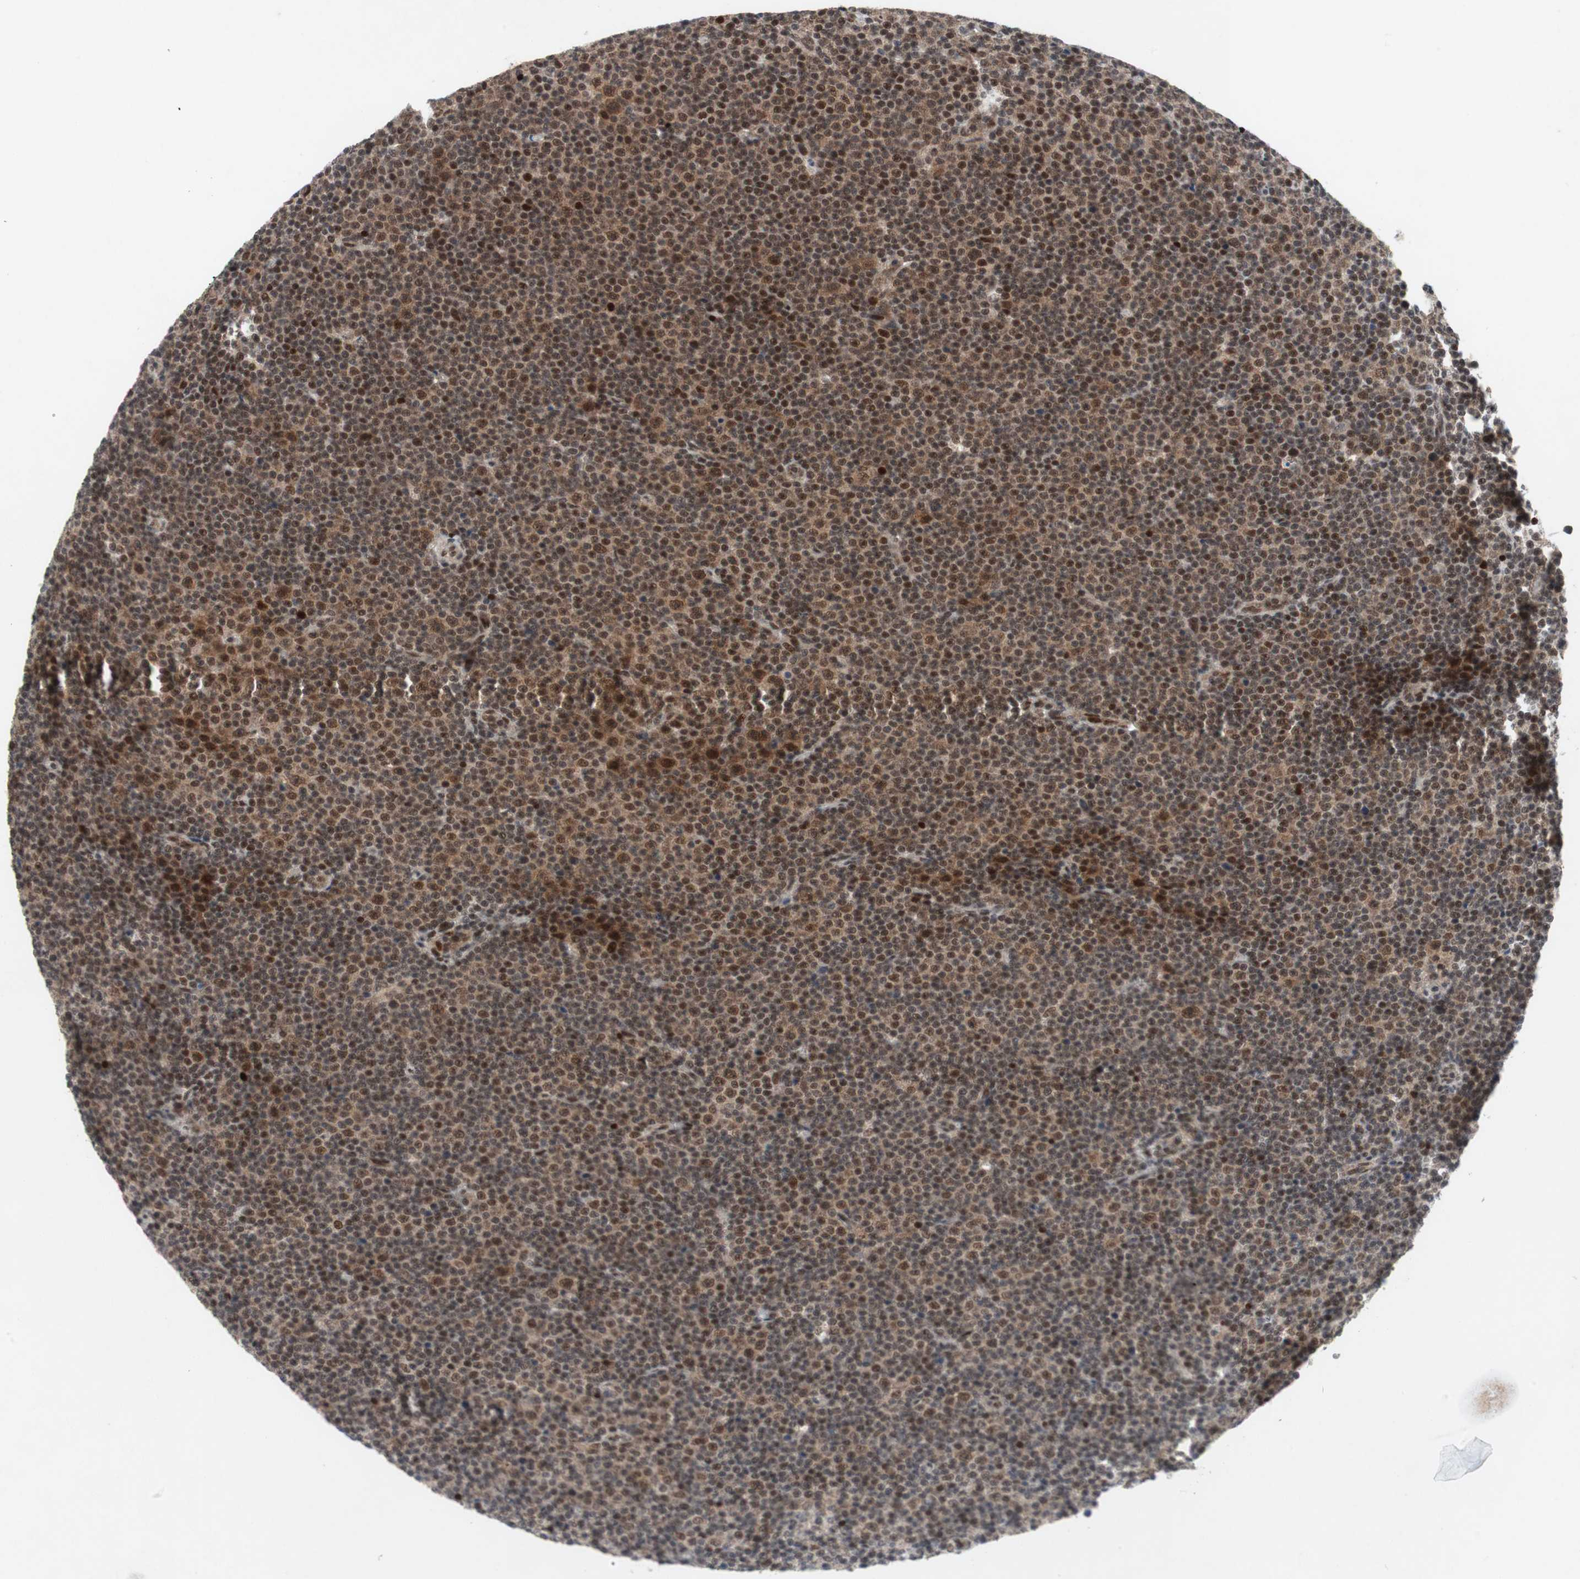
{"staining": {"intensity": "strong", "quantity": ">75%", "location": "cytoplasmic/membranous,nuclear"}, "tissue": "lymphoma", "cell_type": "Tumor cells", "image_type": "cancer", "snomed": [{"axis": "morphology", "description": "Malignant lymphoma, non-Hodgkin's type, Low grade"}, {"axis": "topography", "description": "Lymph node"}], "caption": "Strong cytoplasmic/membranous and nuclear protein positivity is identified in approximately >75% of tumor cells in low-grade malignant lymphoma, non-Hodgkin's type. The protein of interest is stained brown, and the nuclei are stained in blue (DAB IHC with brightfield microscopy, high magnification).", "gene": "TCF12", "patient": {"sex": "female", "age": 67}}